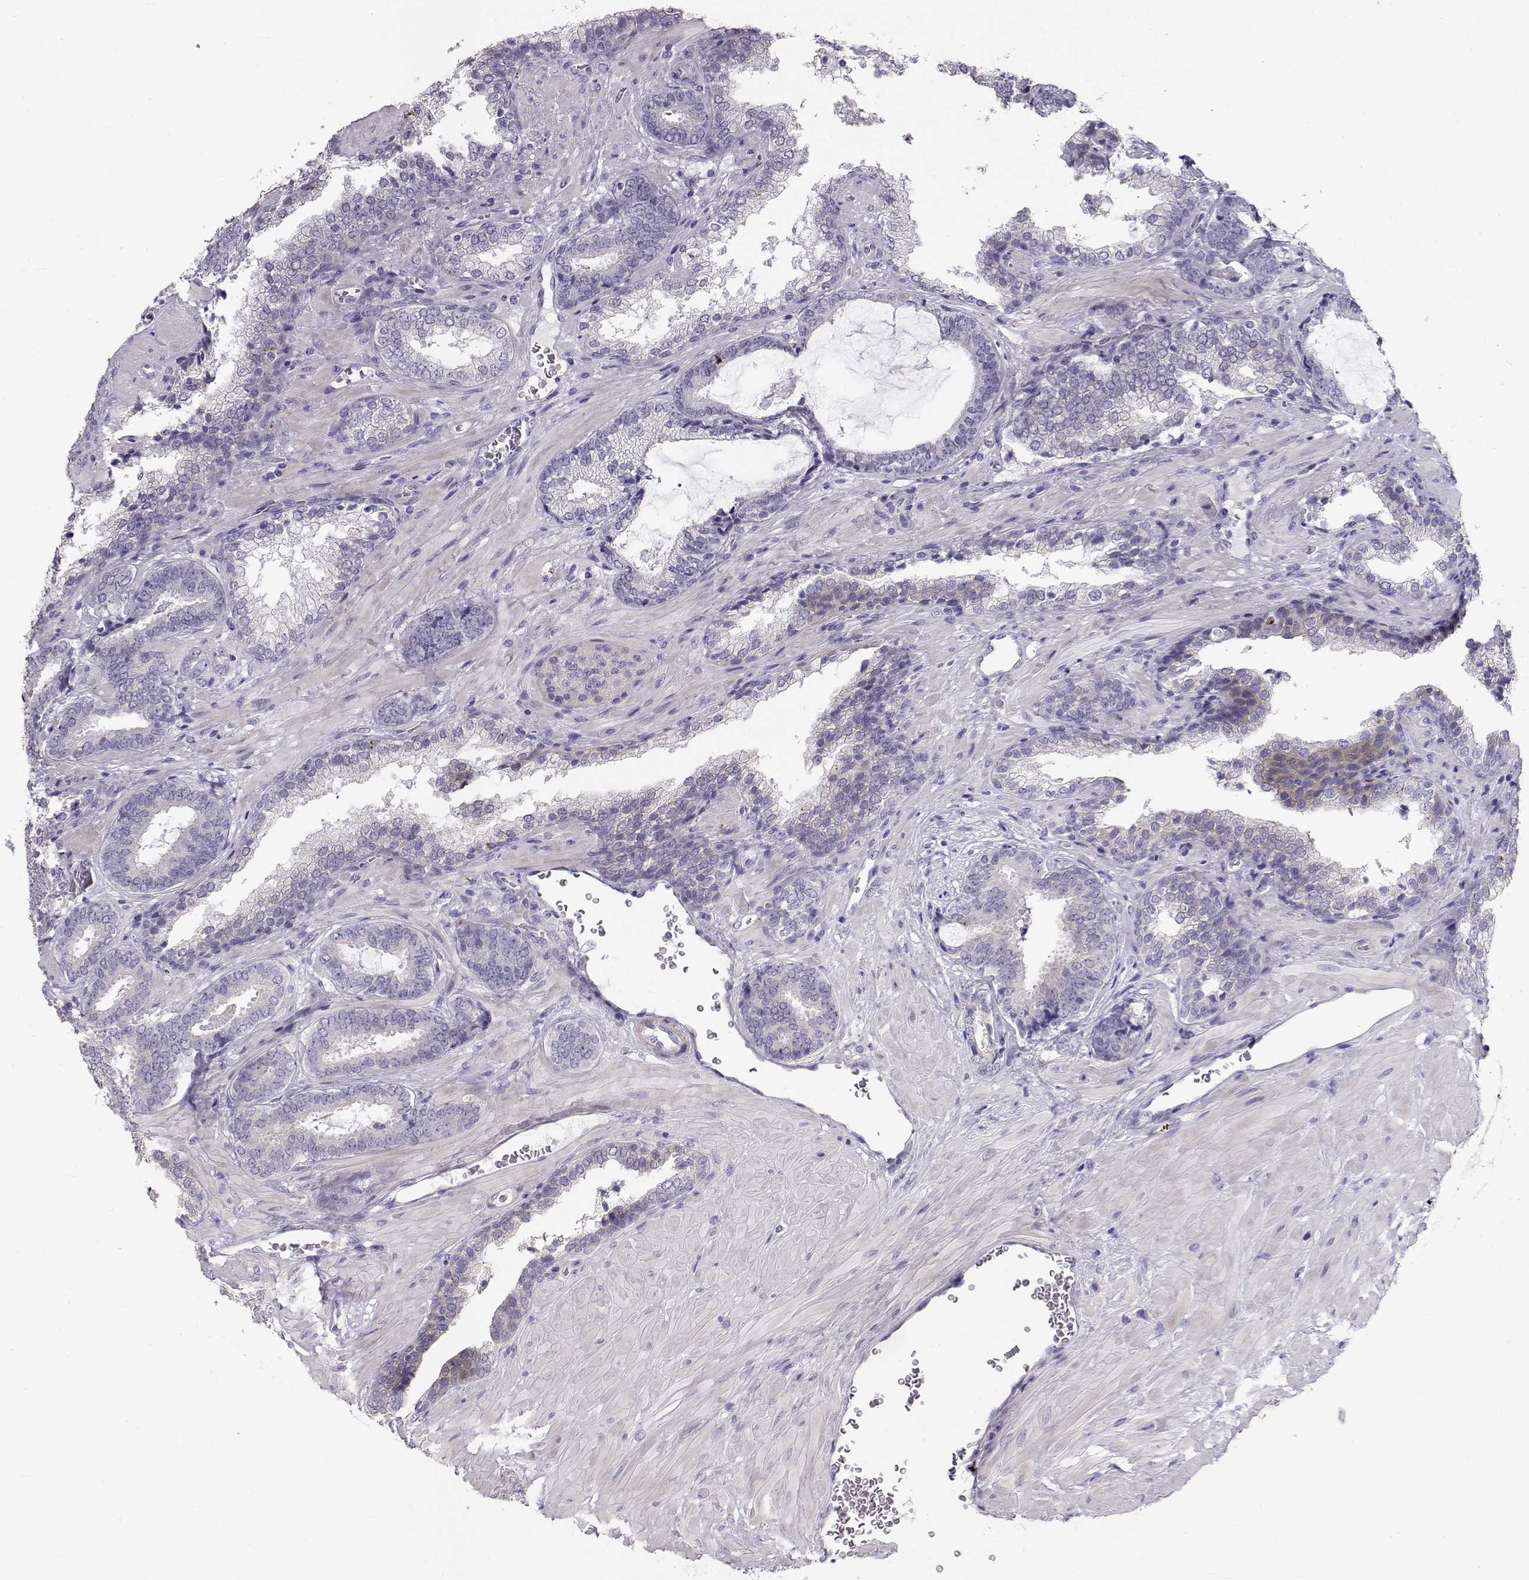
{"staining": {"intensity": "negative", "quantity": "none", "location": "none"}, "tissue": "prostate cancer", "cell_type": "Tumor cells", "image_type": "cancer", "snomed": [{"axis": "morphology", "description": "Adenocarcinoma, Low grade"}, {"axis": "topography", "description": "Prostate"}], "caption": "High magnification brightfield microscopy of prostate cancer (low-grade adenocarcinoma) stained with DAB (brown) and counterstained with hematoxylin (blue): tumor cells show no significant positivity.", "gene": "RD3", "patient": {"sex": "male", "age": 61}}